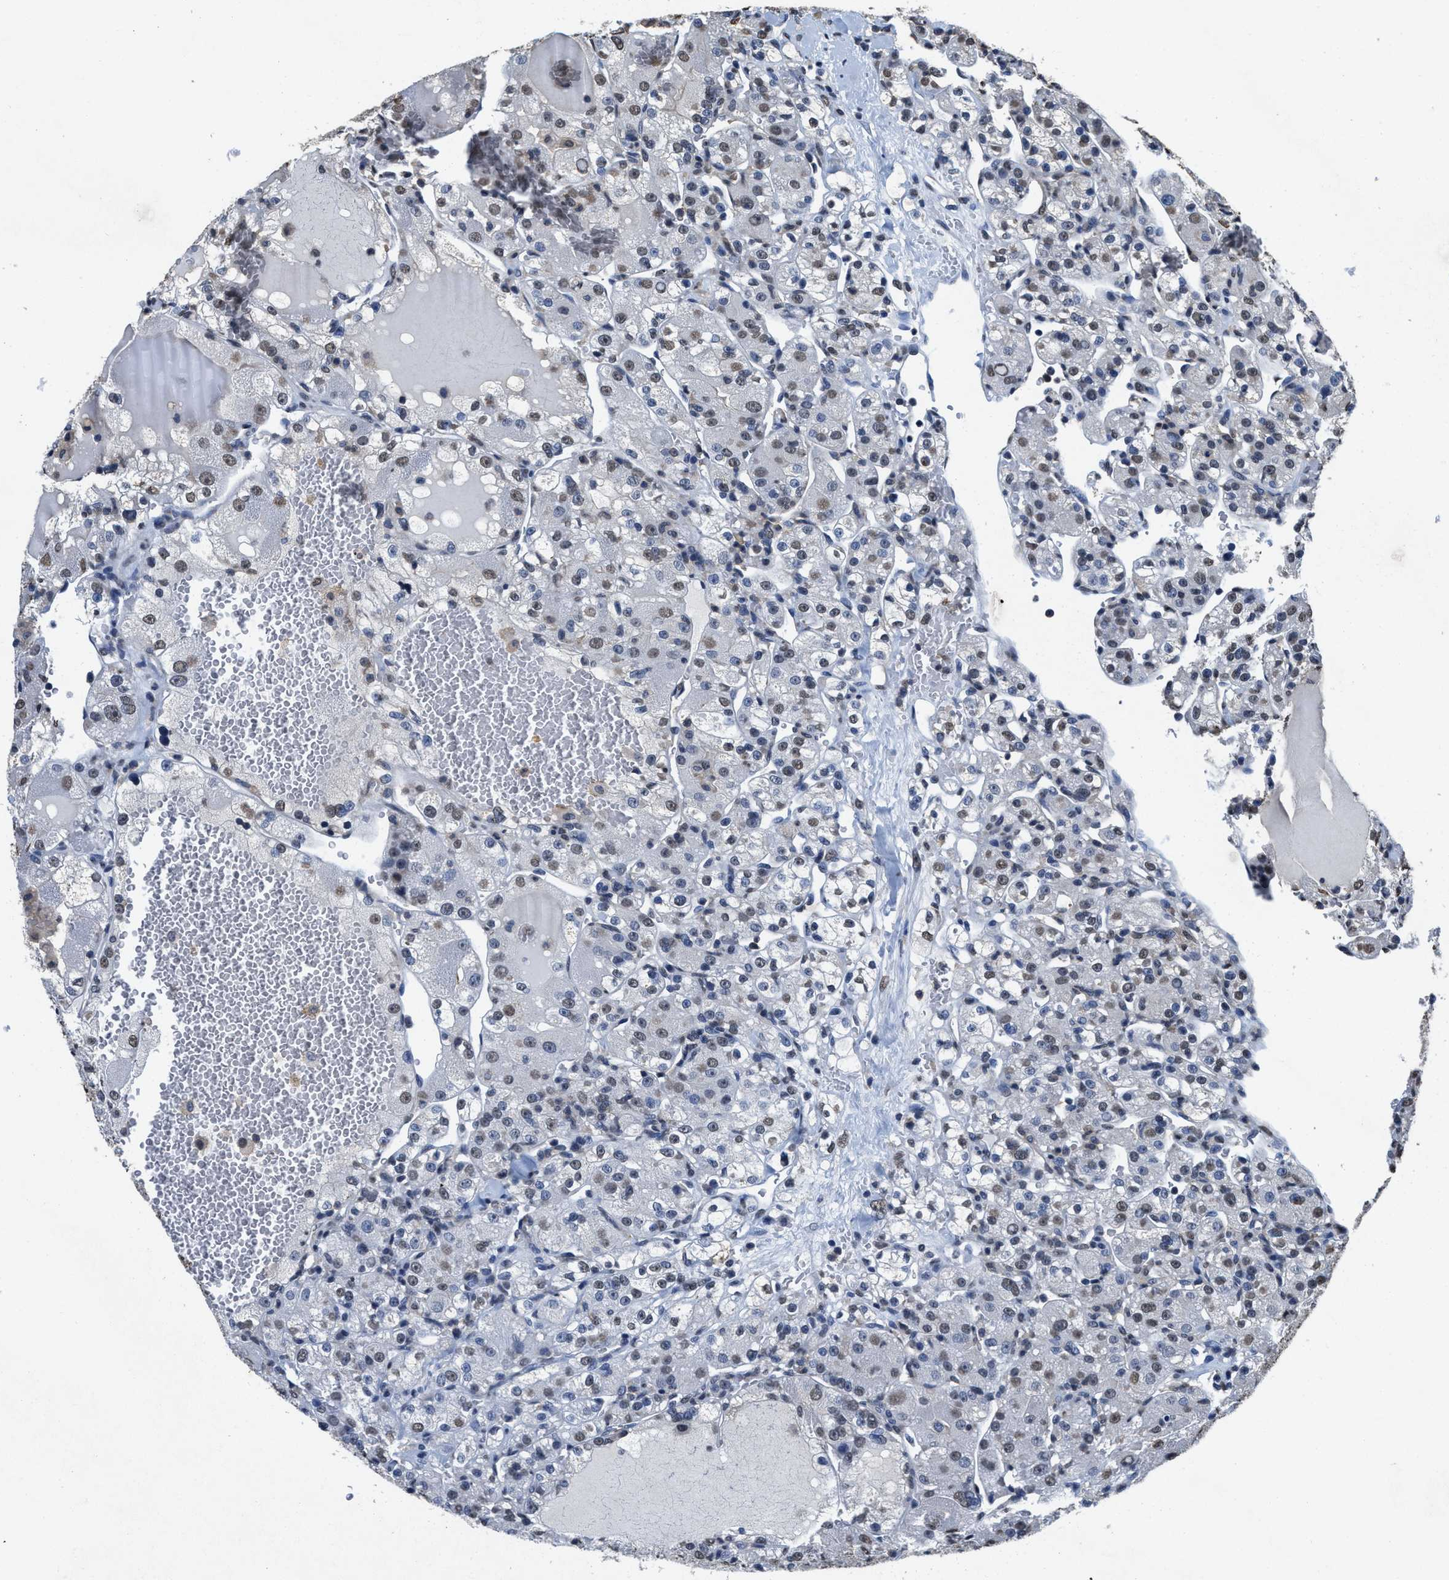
{"staining": {"intensity": "weak", "quantity": ">75%", "location": "nuclear"}, "tissue": "renal cancer", "cell_type": "Tumor cells", "image_type": "cancer", "snomed": [{"axis": "morphology", "description": "Normal tissue, NOS"}, {"axis": "morphology", "description": "Adenocarcinoma, NOS"}, {"axis": "topography", "description": "Kidney"}], "caption": "Brown immunohistochemical staining in renal adenocarcinoma demonstrates weak nuclear positivity in approximately >75% of tumor cells.", "gene": "SUPT16H", "patient": {"sex": "male", "age": 61}}